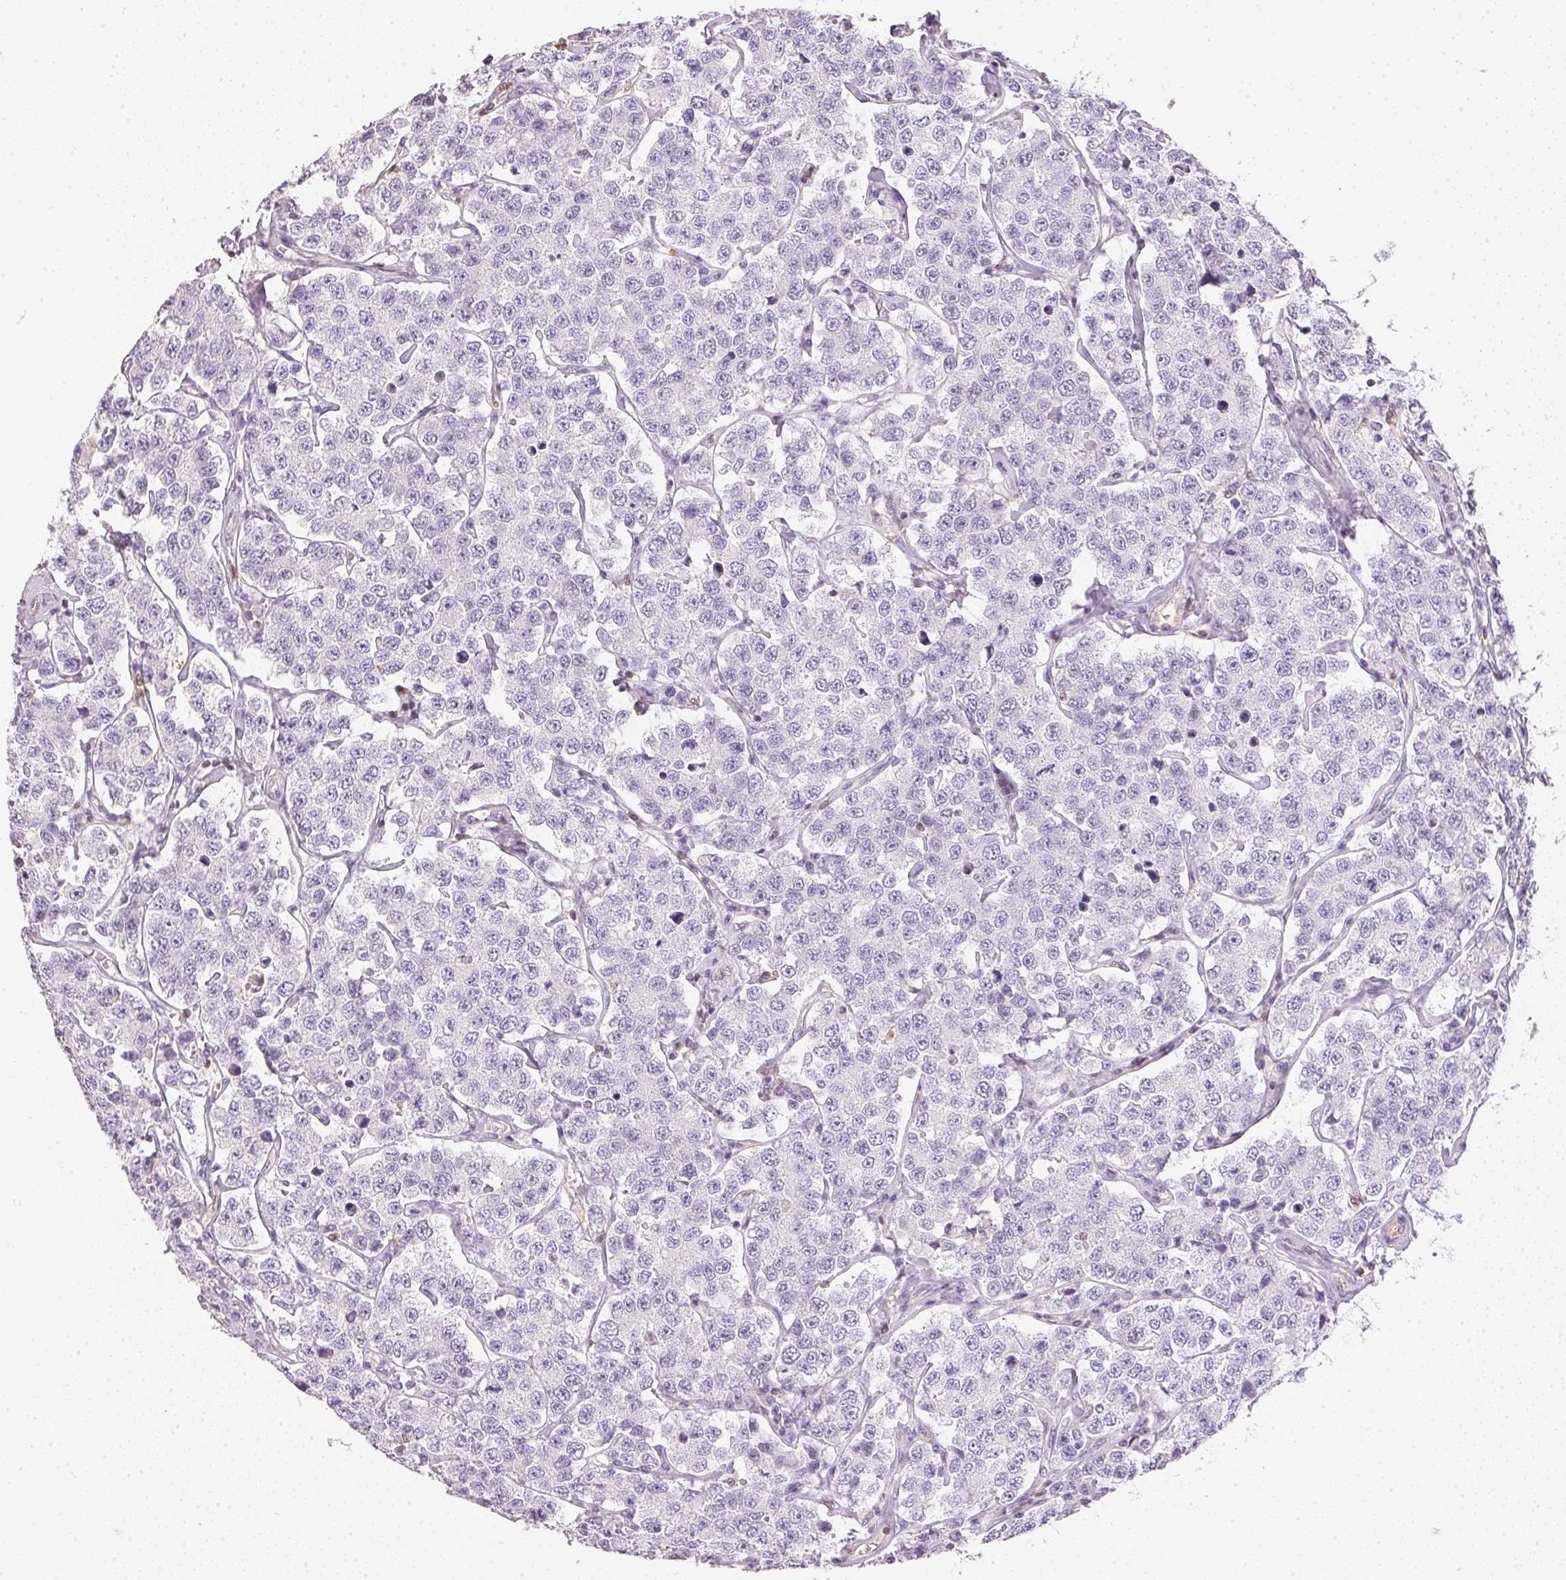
{"staining": {"intensity": "negative", "quantity": "none", "location": "none"}, "tissue": "testis cancer", "cell_type": "Tumor cells", "image_type": "cancer", "snomed": [{"axis": "morphology", "description": "Seminoma, NOS"}, {"axis": "topography", "description": "Testis"}], "caption": "This photomicrograph is of testis seminoma stained with immunohistochemistry (IHC) to label a protein in brown with the nuclei are counter-stained blue. There is no staining in tumor cells. The staining is performed using DAB brown chromogen with nuclei counter-stained in using hematoxylin.", "gene": "S100A3", "patient": {"sex": "male", "age": 34}}